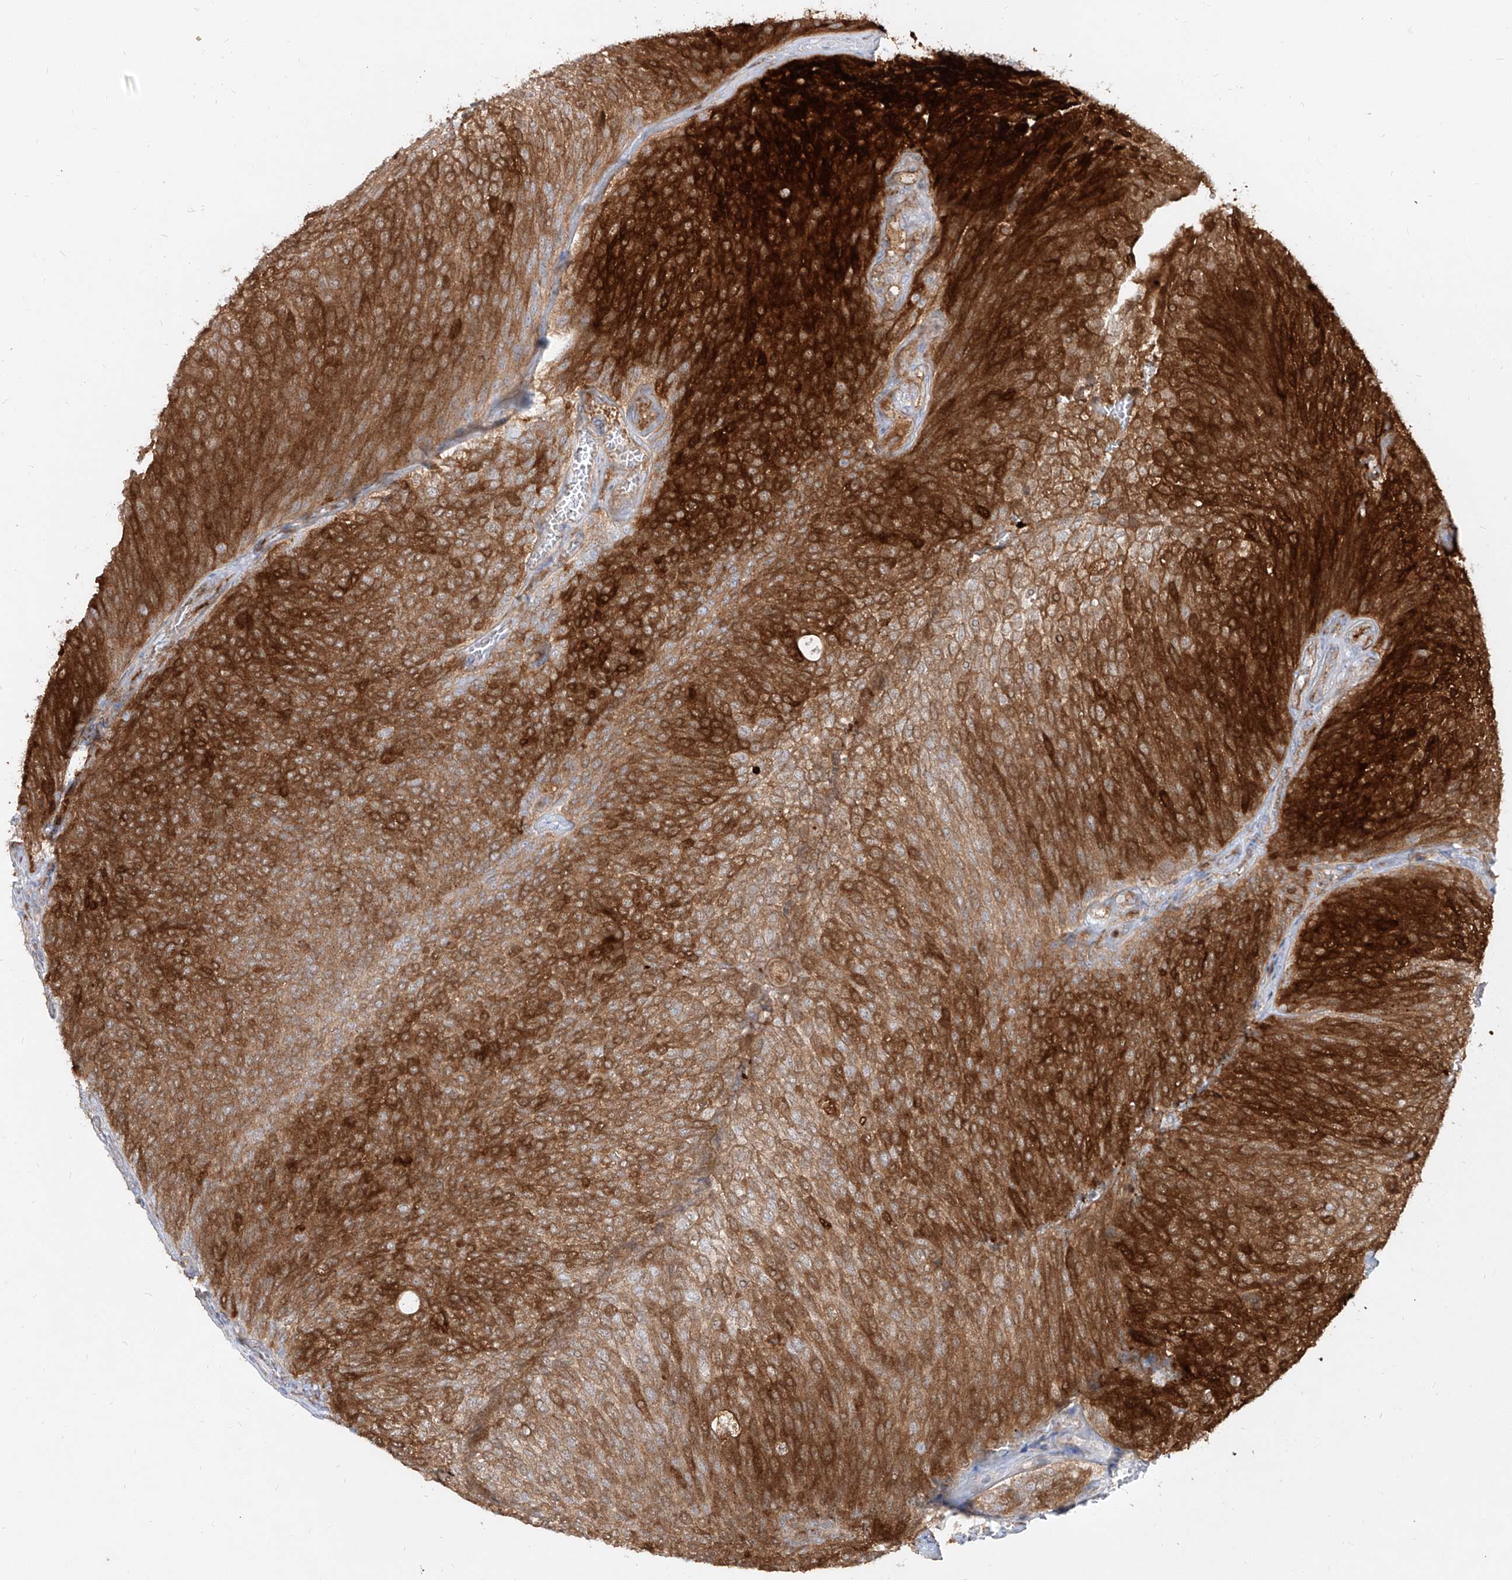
{"staining": {"intensity": "strong", "quantity": ">75%", "location": "cytoplasmic/membranous"}, "tissue": "urothelial cancer", "cell_type": "Tumor cells", "image_type": "cancer", "snomed": [{"axis": "morphology", "description": "Urothelial carcinoma, Low grade"}, {"axis": "topography", "description": "Urinary bladder"}], "caption": "IHC histopathology image of neoplastic tissue: human urothelial cancer stained using IHC exhibits high levels of strong protein expression localized specifically in the cytoplasmic/membranous of tumor cells, appearing as a cytoplasmic/membranous brown color.", "gene": "KYNU", "patient": {"sex": "female", "age": 79}}